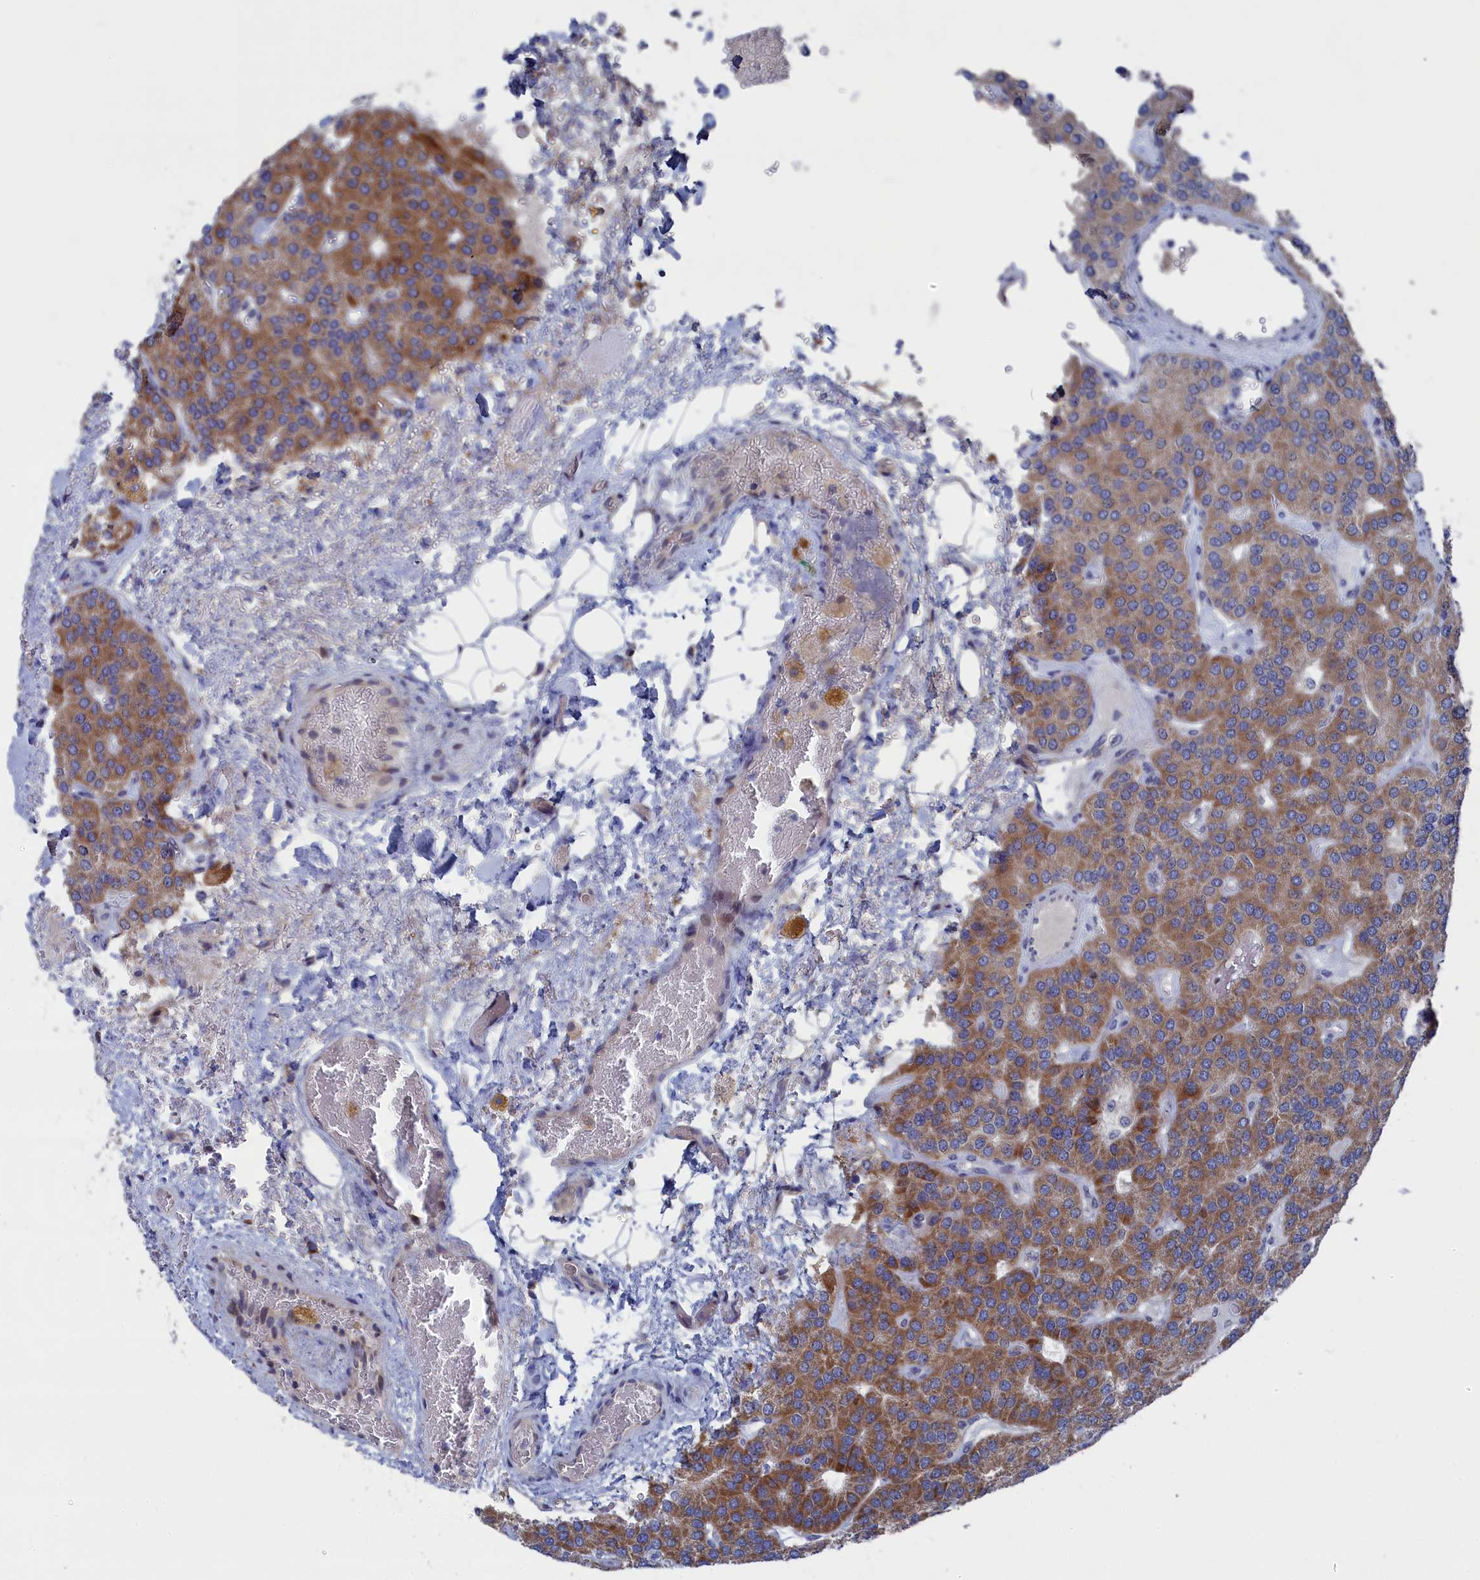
{"staining": {"intensity": "moderate", "quantity": "25%-75%", "location": "cytoplasmic/membranous"}, "tissue": "parathyroid gland", "cell_type": "Glandular cells", "image_type": "normal", "snomed": [{"axis": "morphology", "description": "Normal tissue, NOS"}, {"axis": "morphology", "description": "Adenoma, NOS"}, {"axis": "topography", "description": "Parathyroid gland"}], "caption": "This histopathology image shows IHC staining of unremarkable parathyroid gland, with medium moderate cytoplasmic/membranous positivity in approximately 25%-75% of glandular cells.", "gene": "TMEM161A", "patient": {"sex": "female", "age": 86}}